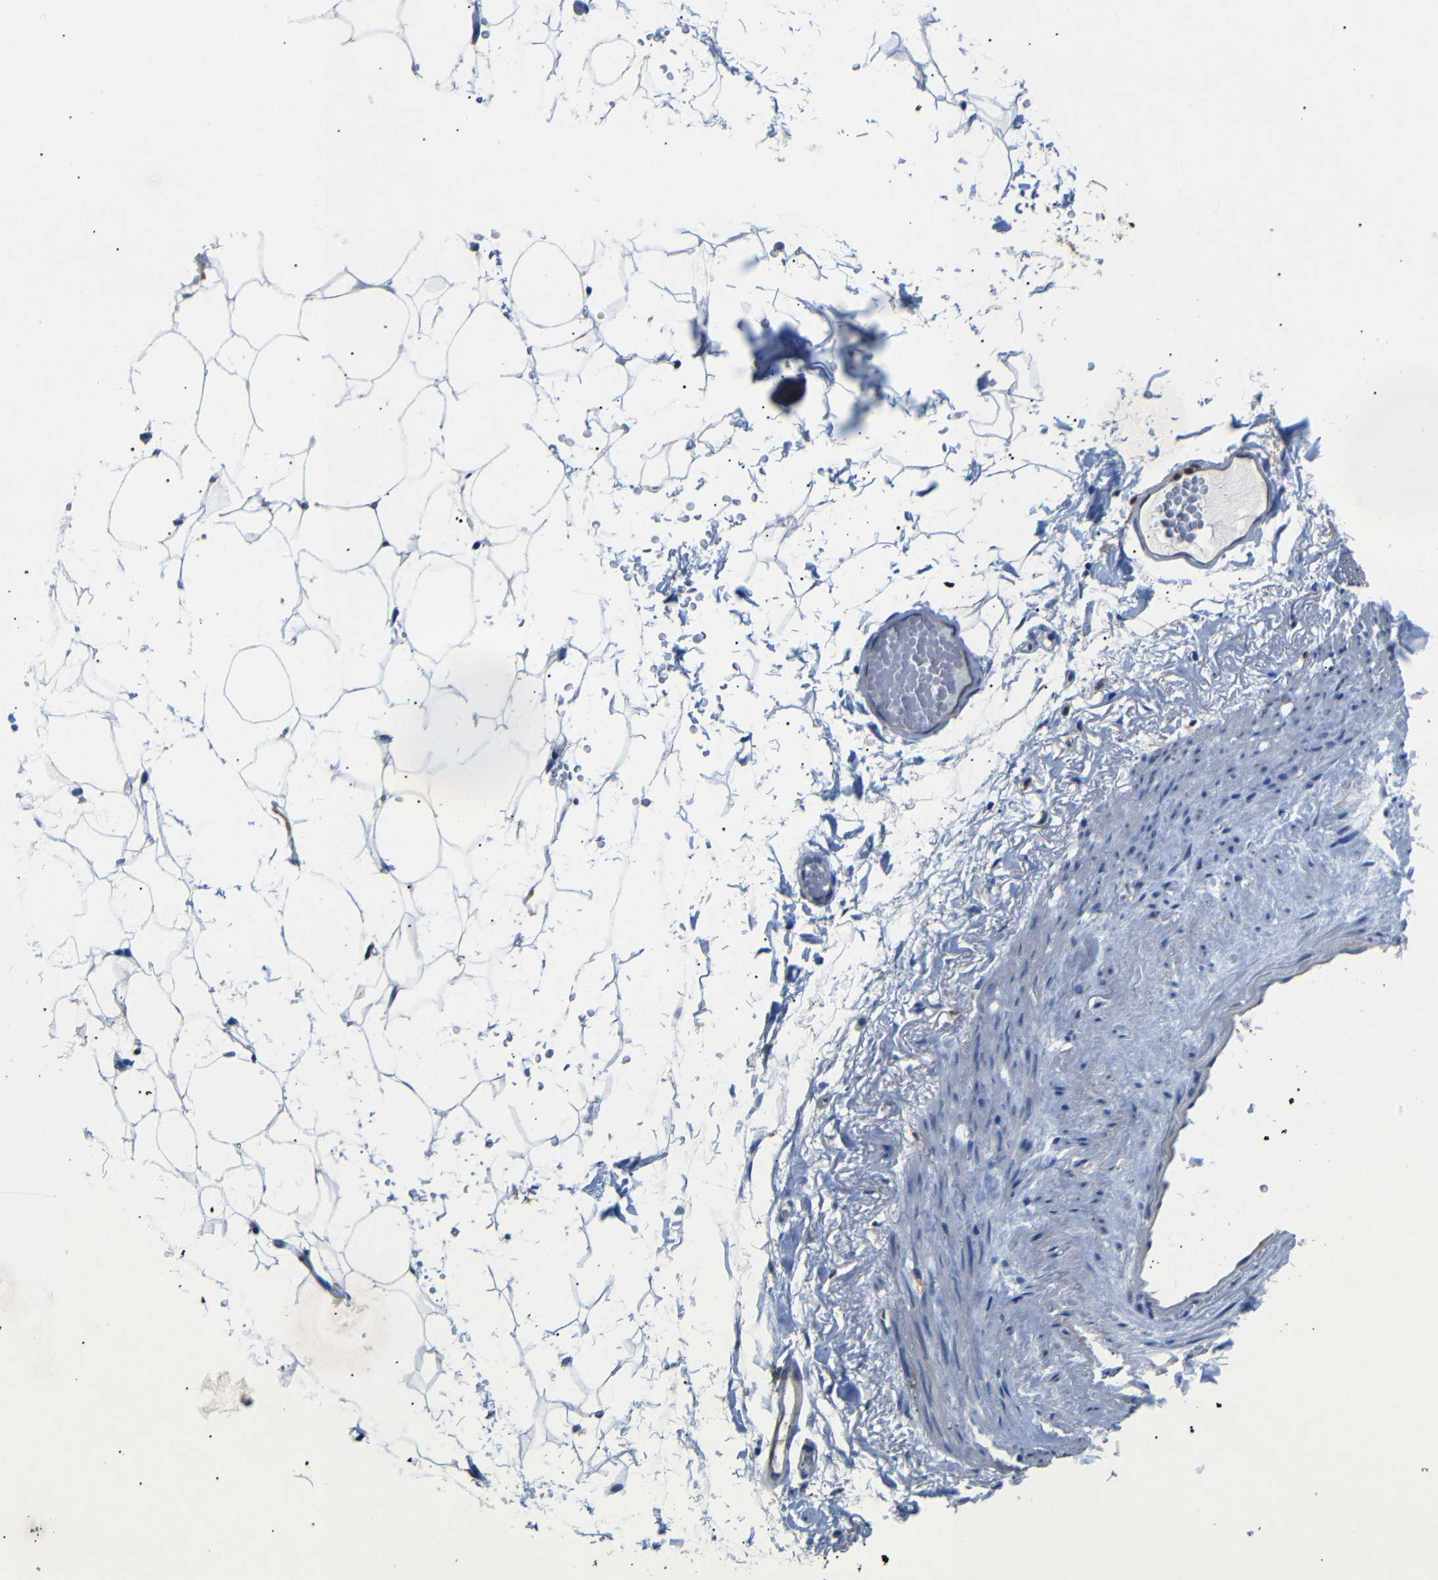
{"staining": {"intensity": "negative", "quantity": "none", "location": "none"}, "tissue": "adipose tissue", "cell_type": "Adipocytes", "image_type": "normal", "snomed": [{"axis": "morphology", "description": "Normal tissue, NOS"}, {"axis": "topography", "description": "Breast"}, {"axis": "topography", "description": "Soft tissue"}], "caption": "An immunohistochemistry photomicrograph of normal adipose tissue is shown. There is no staining in adipocytes of adipose tissue.", "gene": "SDCBP", "patient": {"sex": "female", "age": 75}}